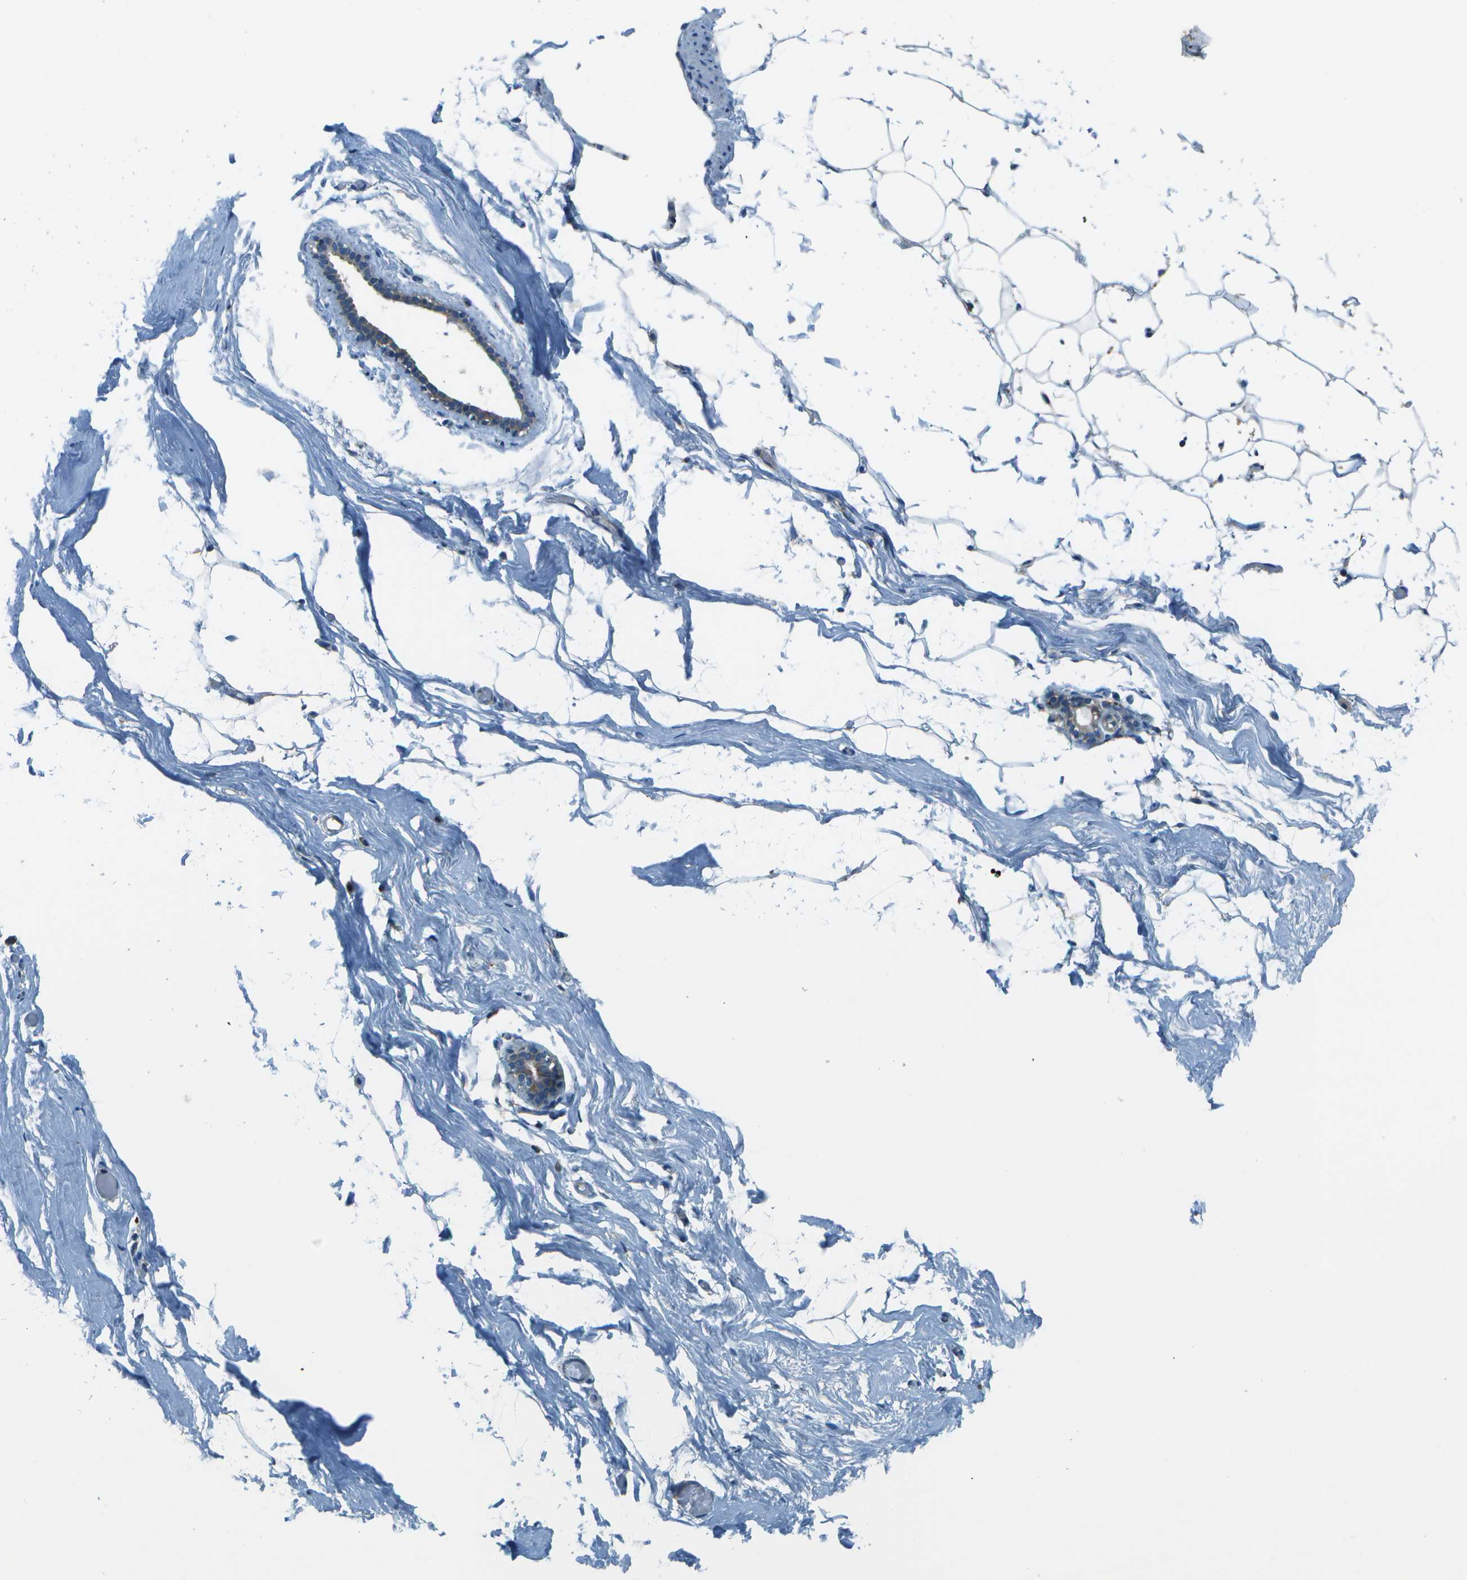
{"staining": {"intensity": "moderate", "quantity": ">75%", "location": "cytoplasmic/membranous"}, "tissue": "adipose tissue", "cell_type": "Adipocytes", "image_type": "normal", "snomed": [{"axis": "morphology", "description": "Normal tissue, NOS"}, {"axis": "topography", "description": "Breast"}, {"axis": "topography", "description": "Soft tissue"}], "caption": "Approximately >75% of adipocytes in normal adipose tissue show moderate cytoplasmic/membranous protein positivity as visualized by brown immunohistochemical staining.", "gene": "TMEM51", "patient": {"sex": "female", "age": 75}}